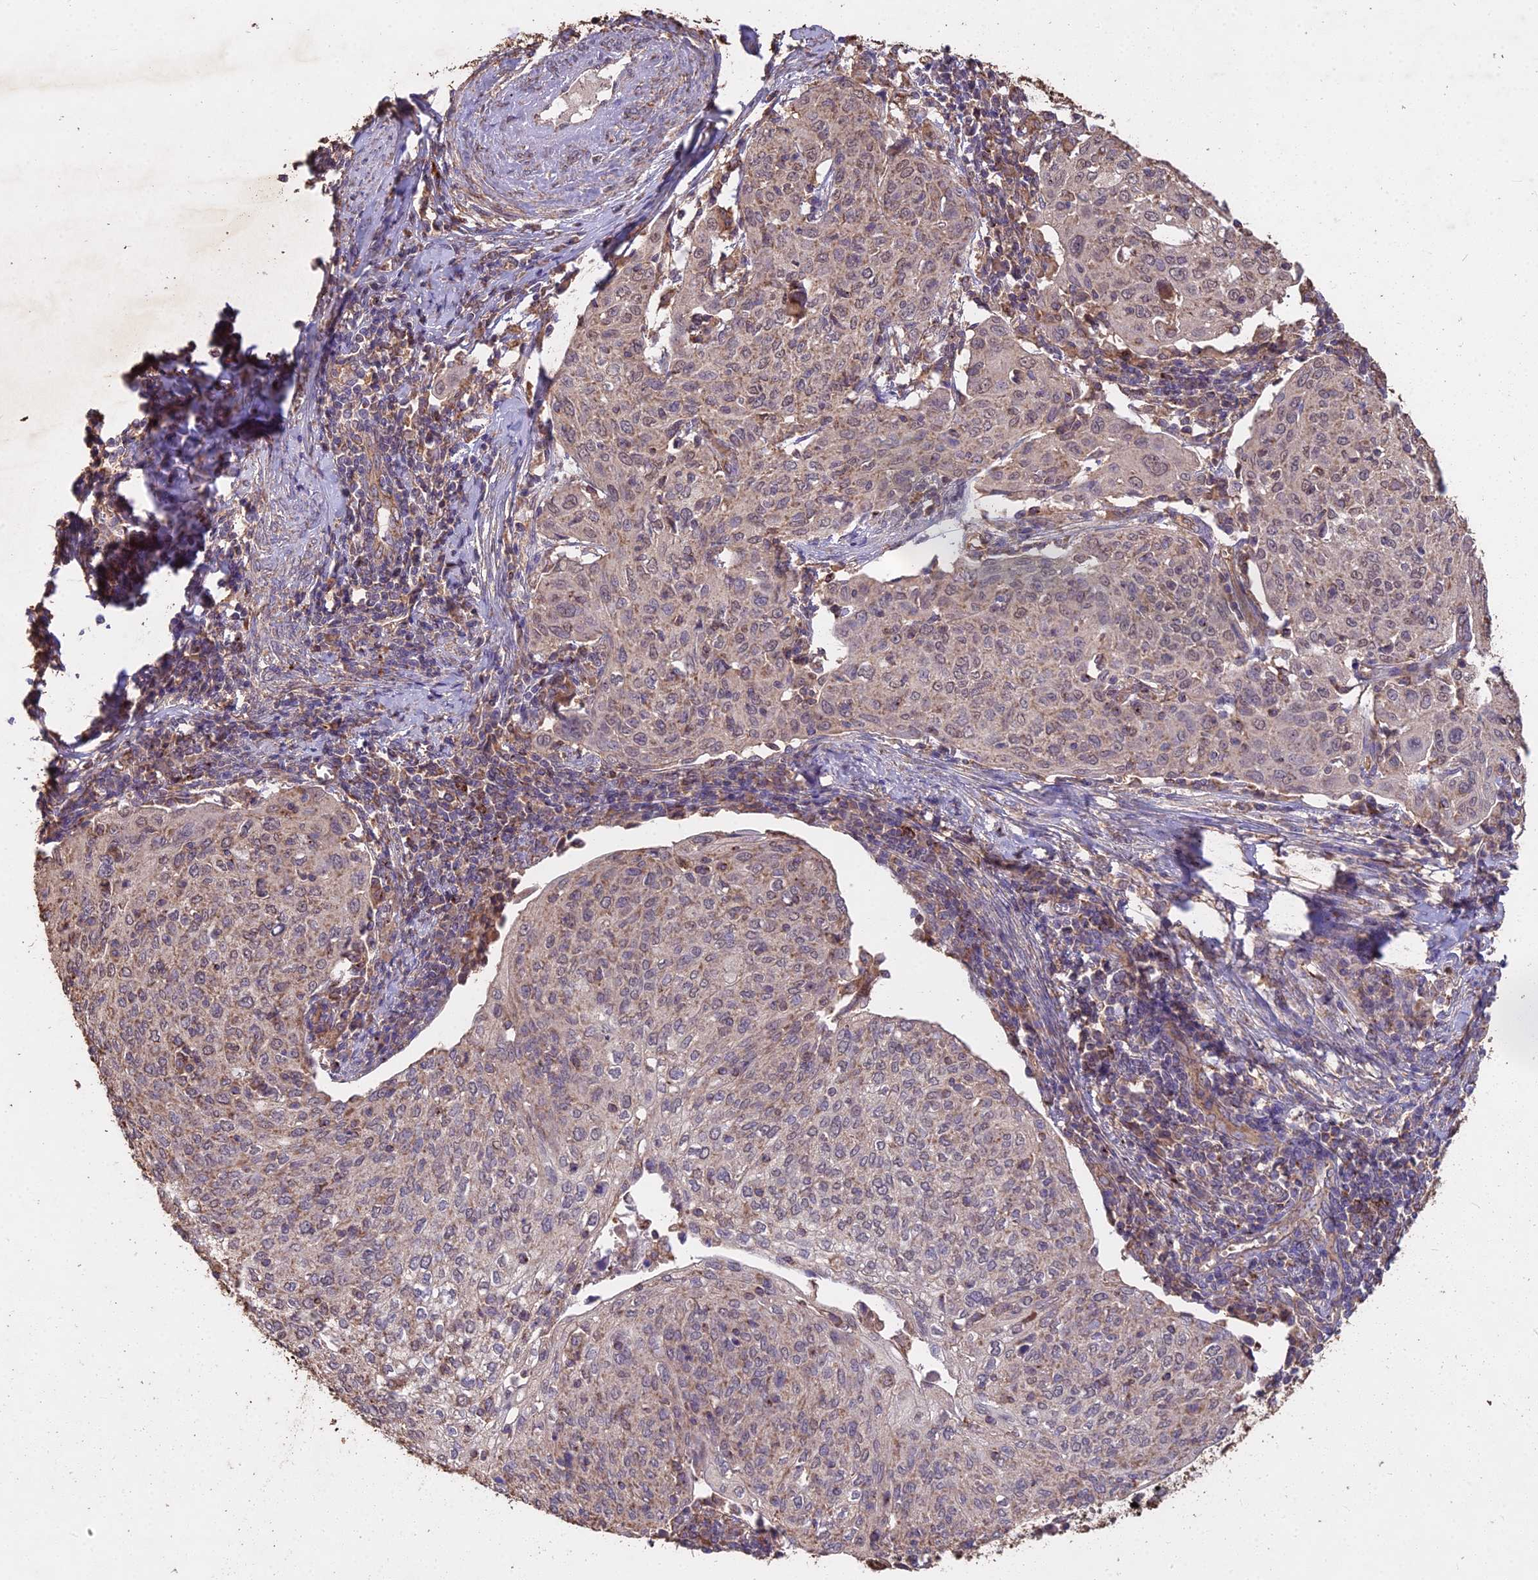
{"staining": {"intensity": "weak", "quantity": "25%-75%", "location": "cytoplasmic/membranous"}, "tissue": "cervical cancer", "cell_type": "Tumor cells", "image_type": "cancer", "snomed": [{"axis": "morphology", "description": "Squamous cell carcinoma, NOS"}, {"axis": "topography", "description": "Cervix"}], "caption": "Cervical squamous cell carcinoma stained for a protein demonstrates weak cytoplasmic/membranous positivity in tumor cells.", "gene": "CEMIP2", "patient": {"sex": "female", "age": 67}}